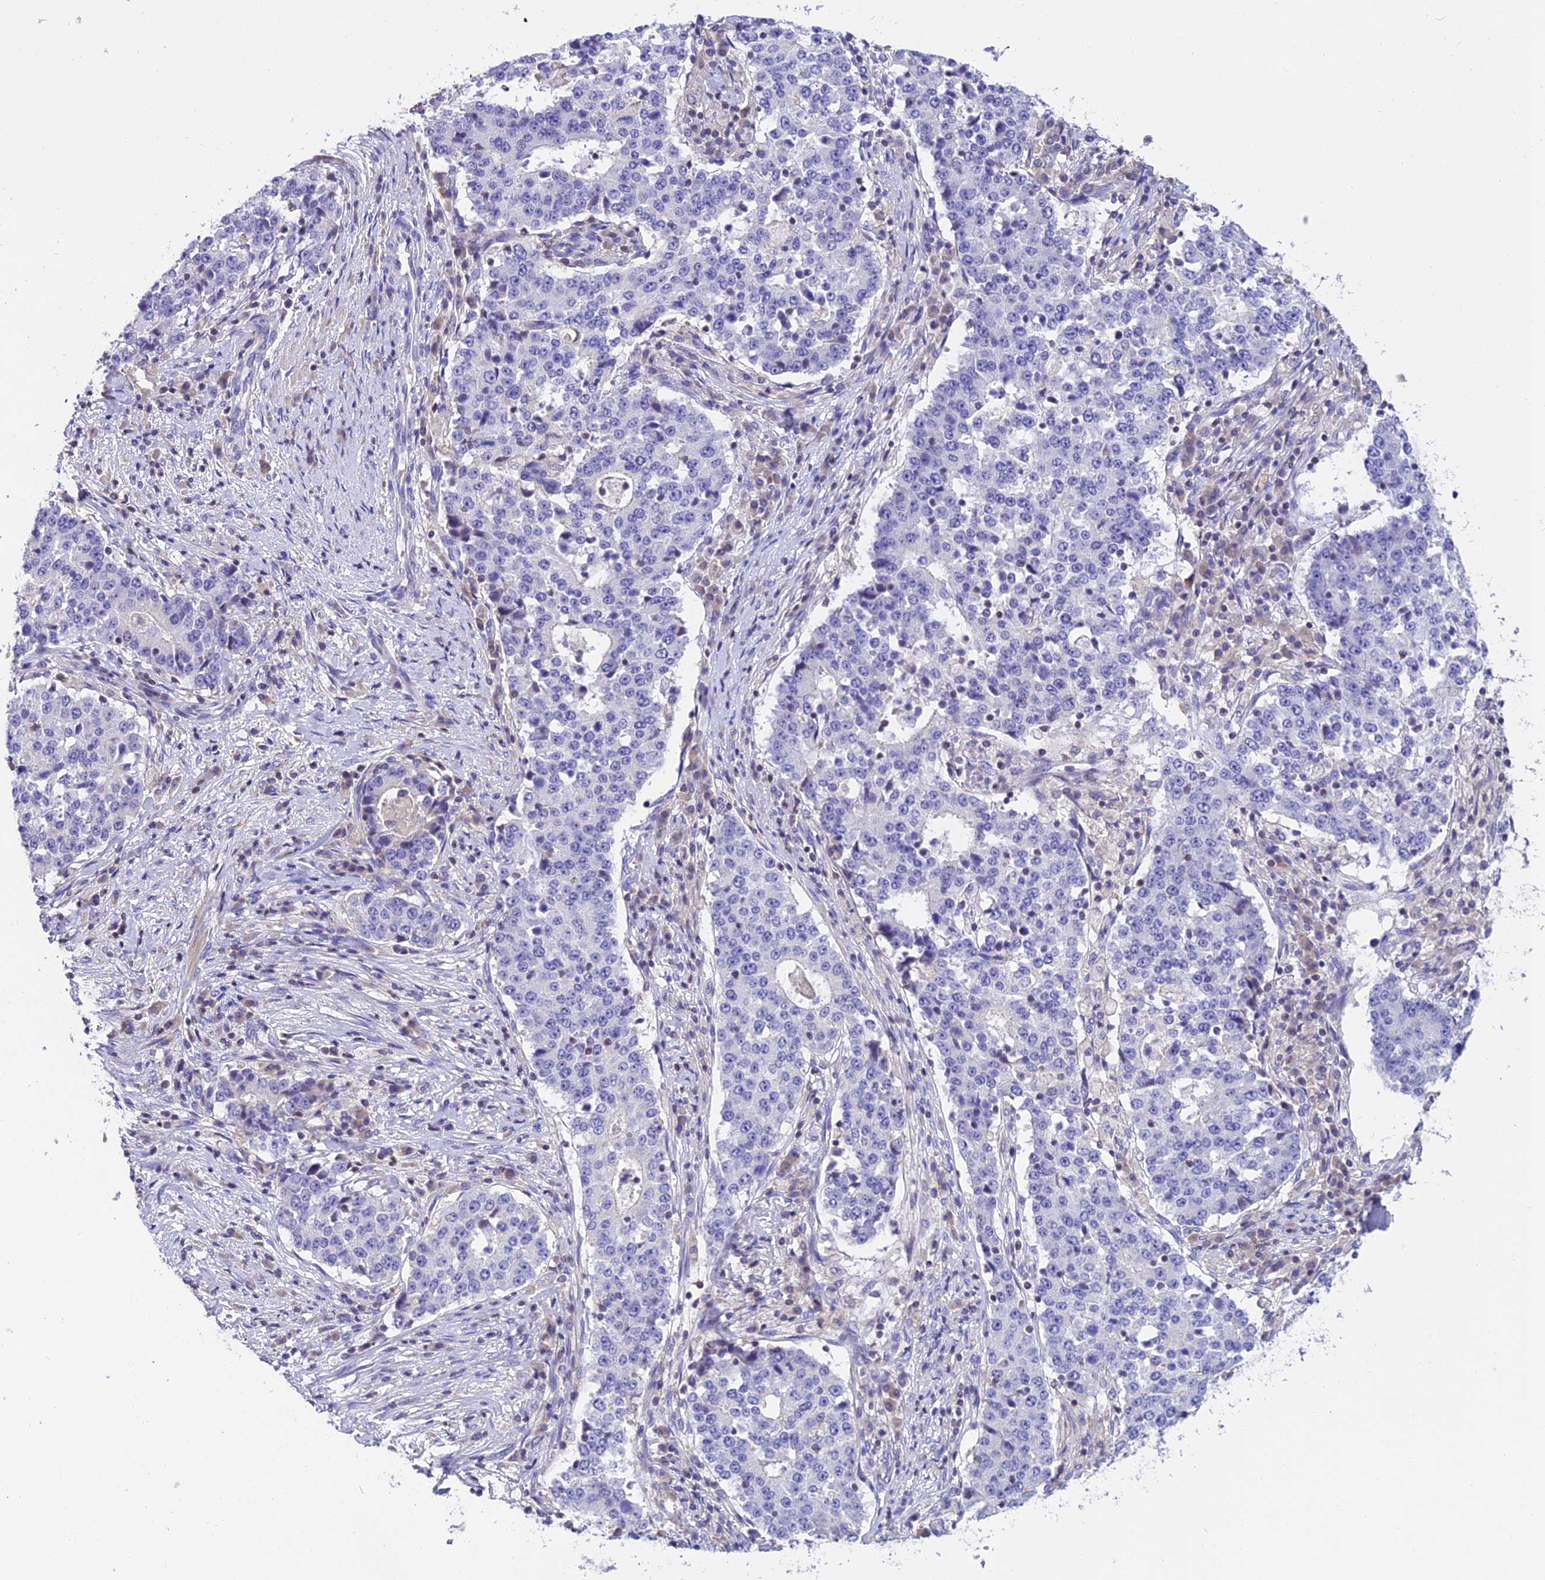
{"staining": {"intensity": "negative", "quantity": "none", "location": "none"}, "tissue": "stomach cancer", "cell_type": "Tumor cells", "image_type": "cancer", "snomed": [{"axis": "morphology", "description": "Adenocarcinoma, NOS"}, {"axis": "topography", "description": "Stomach"}], "caption": "The IHC micrograph has no significant staining in tumor cells of stomach adenocarcinoma tissue.", "gene": "LPXN", "patient": {"sex": "male", "age": 59}}